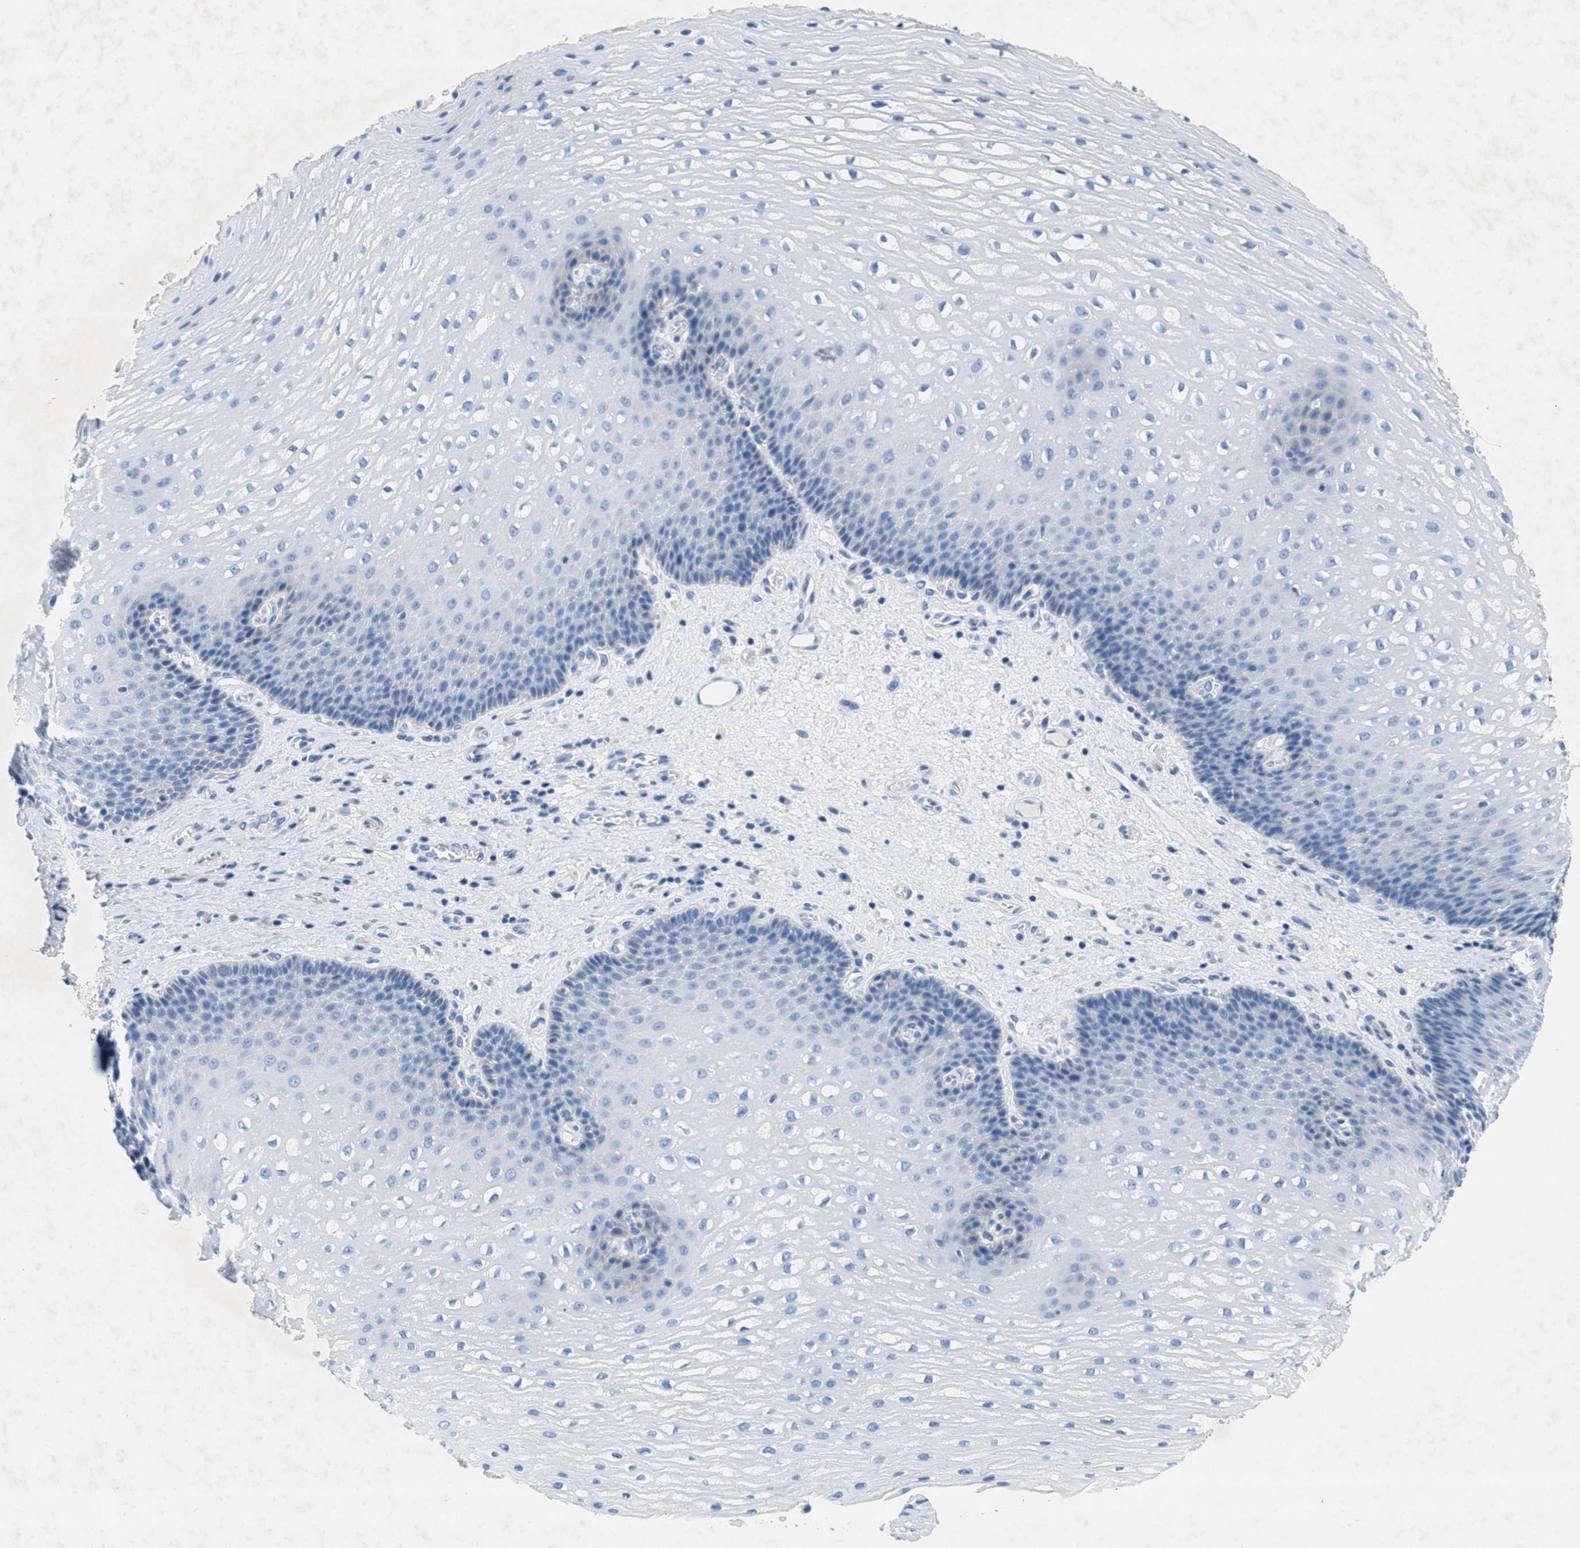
{"staining": {"intensity": "negative", "quantity": "none", "location": "none"}, "tissue": "esophagus", "cell_type": "Squamous epithelial cells", "image_type": "normal", "snomed": [{"axis": "morphology", "description": "Normal tissue, NOS"}, {"axis": "topography", "description": "Esophagus"}], "caption": "IHC micrograph of unremarkable human esophagus stained for a protein (brown), which displays no positivity in squamous epithelial cells.", "gene": "GALNT17", "patient": {"sex": "male", "age": 48}}